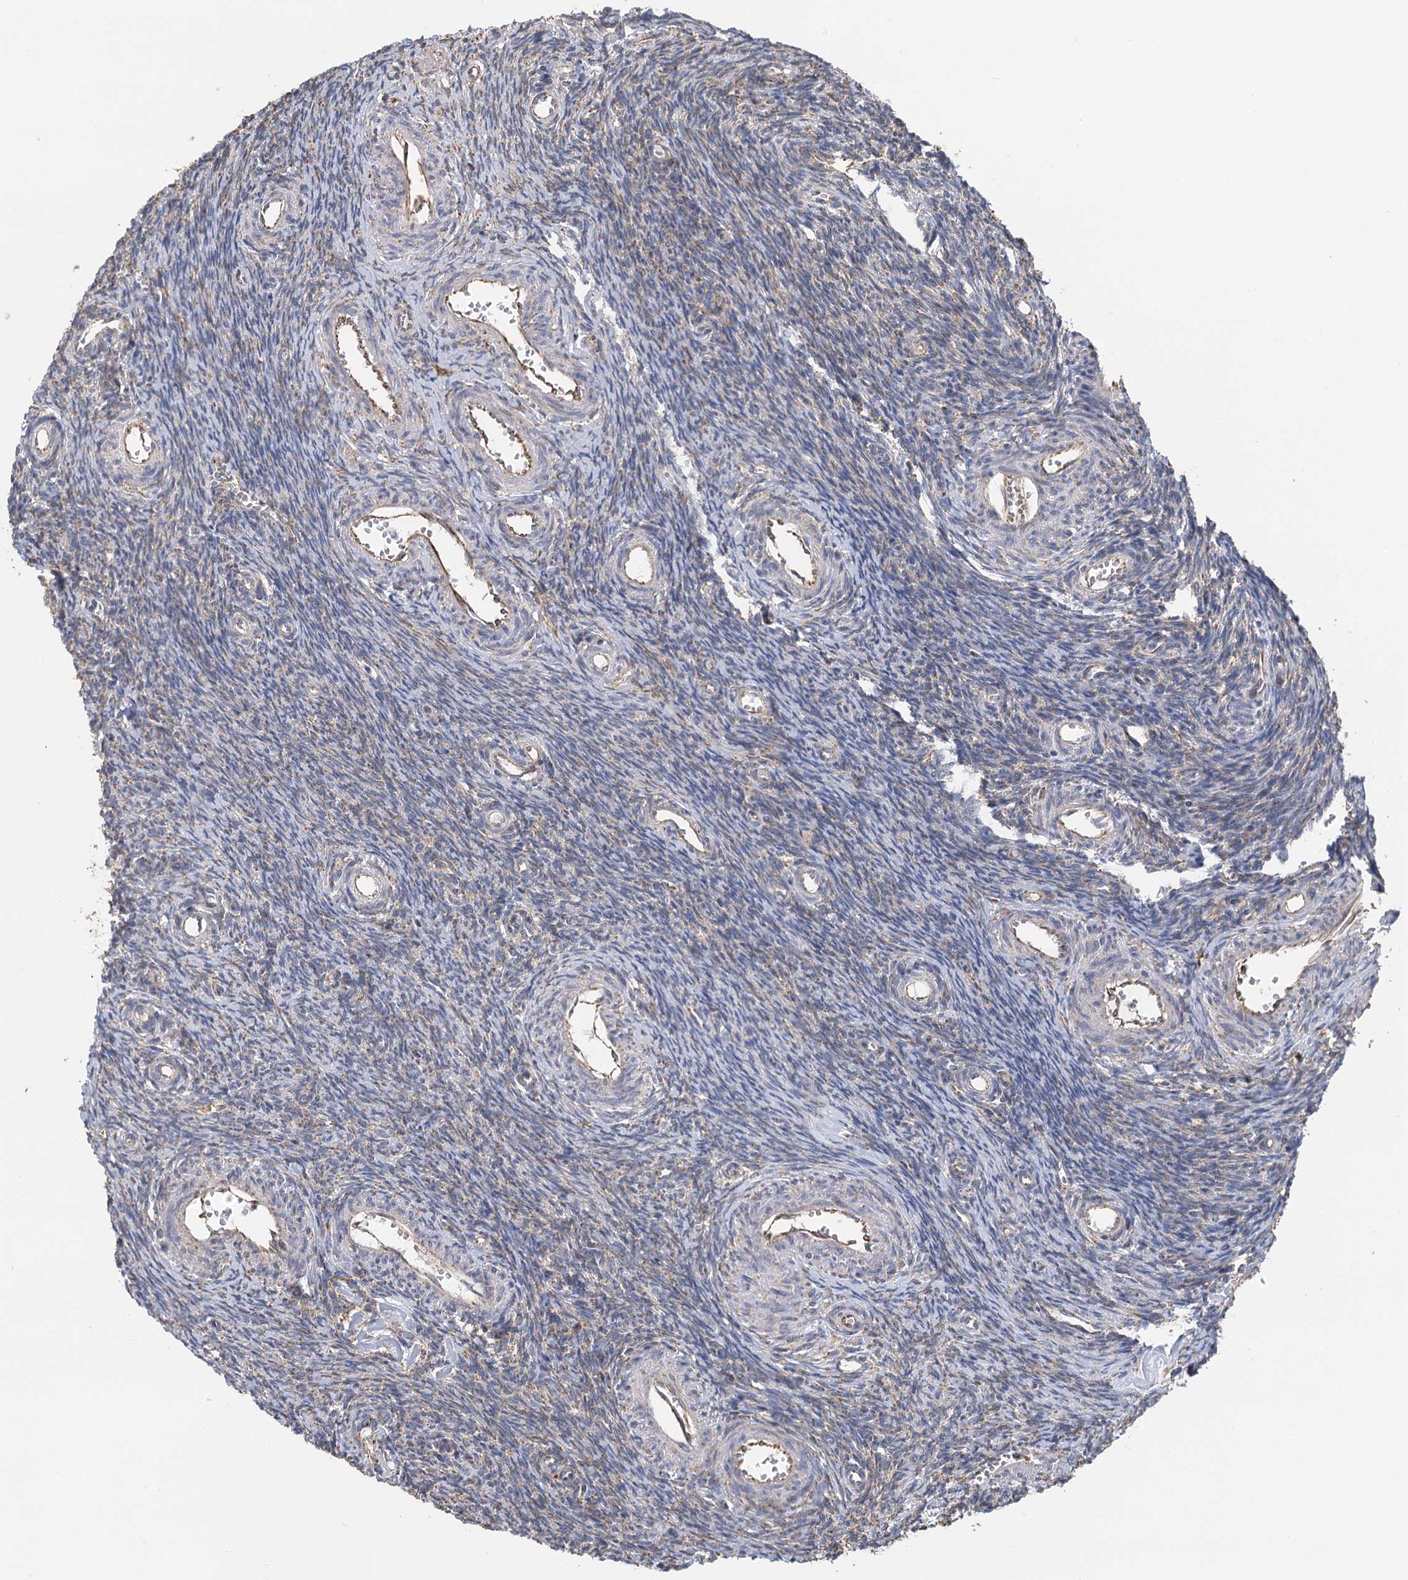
{"staining": {"intensity": "weak", "quantity": "25%-75%", "location": "cytoplasmic/membranous"}, "tissue": "ovary", "cell_type": "Ovarian stroma cells", "image_type": "normal", "snomed": [{"axis": "morphology", "description": "Normal tissue, NOS"}, {"axis": "topography", "description": "Ovary"}], "caption": "Immunohistochemical staining of normal ovary demonstrates low levels of weak cytoplasmic/membranous positivity in approximately 25%-75% of ovarian stroma cells.", "gene": "IL11RA", "patient": {"sex": "female", "age": 39}}